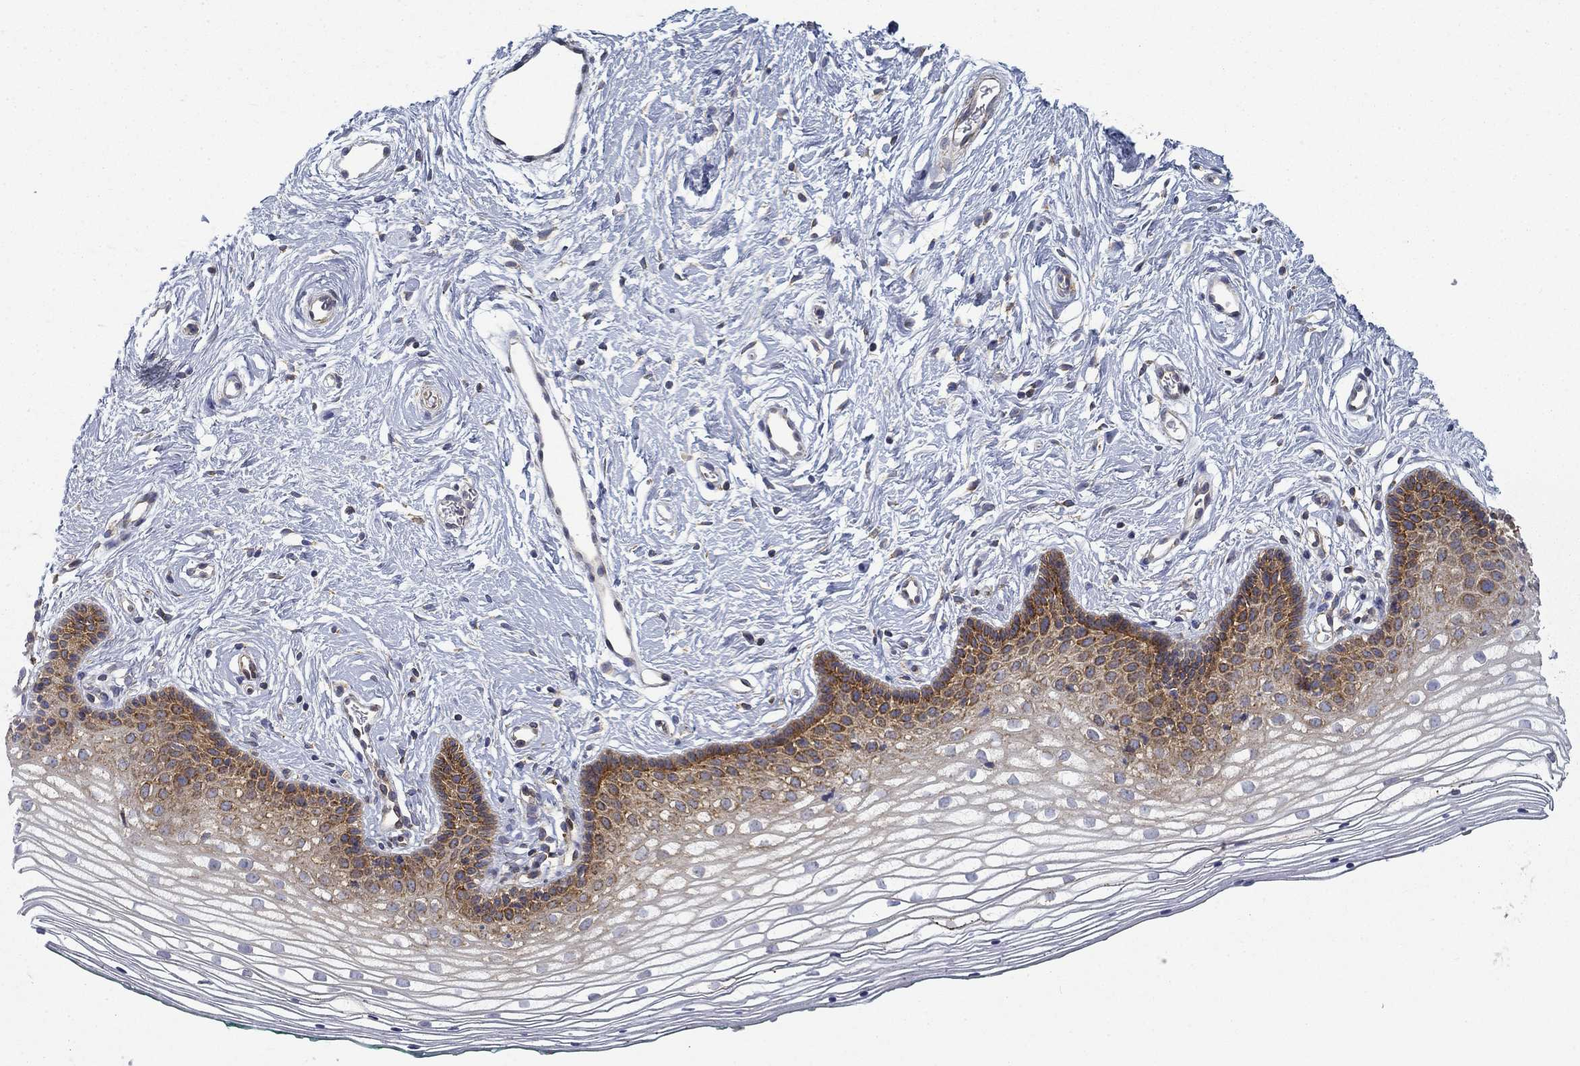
{"staining": {"intensity": "moderate", "quantity": "25%-75%", "location": "cytoplasmic/membranous"}, "tissue": "vagina", "cell_type": "Squamous epithelial cells", "image_type": "normal", "snomed": [{"axis": "morphology", "description": "Normal tissue, NOS"}, {"axis": "topography", "description": "Vagina"}], "caption": "The histopathology image displays staining of normal vagina, revealing moderate cytoplasmic/membranous protein positivity (brown color) within squamous epithelial cells. Nuclei are stained in blue.", "gene": "FXR1", "patient": {"sex": "female", "age": 36}}